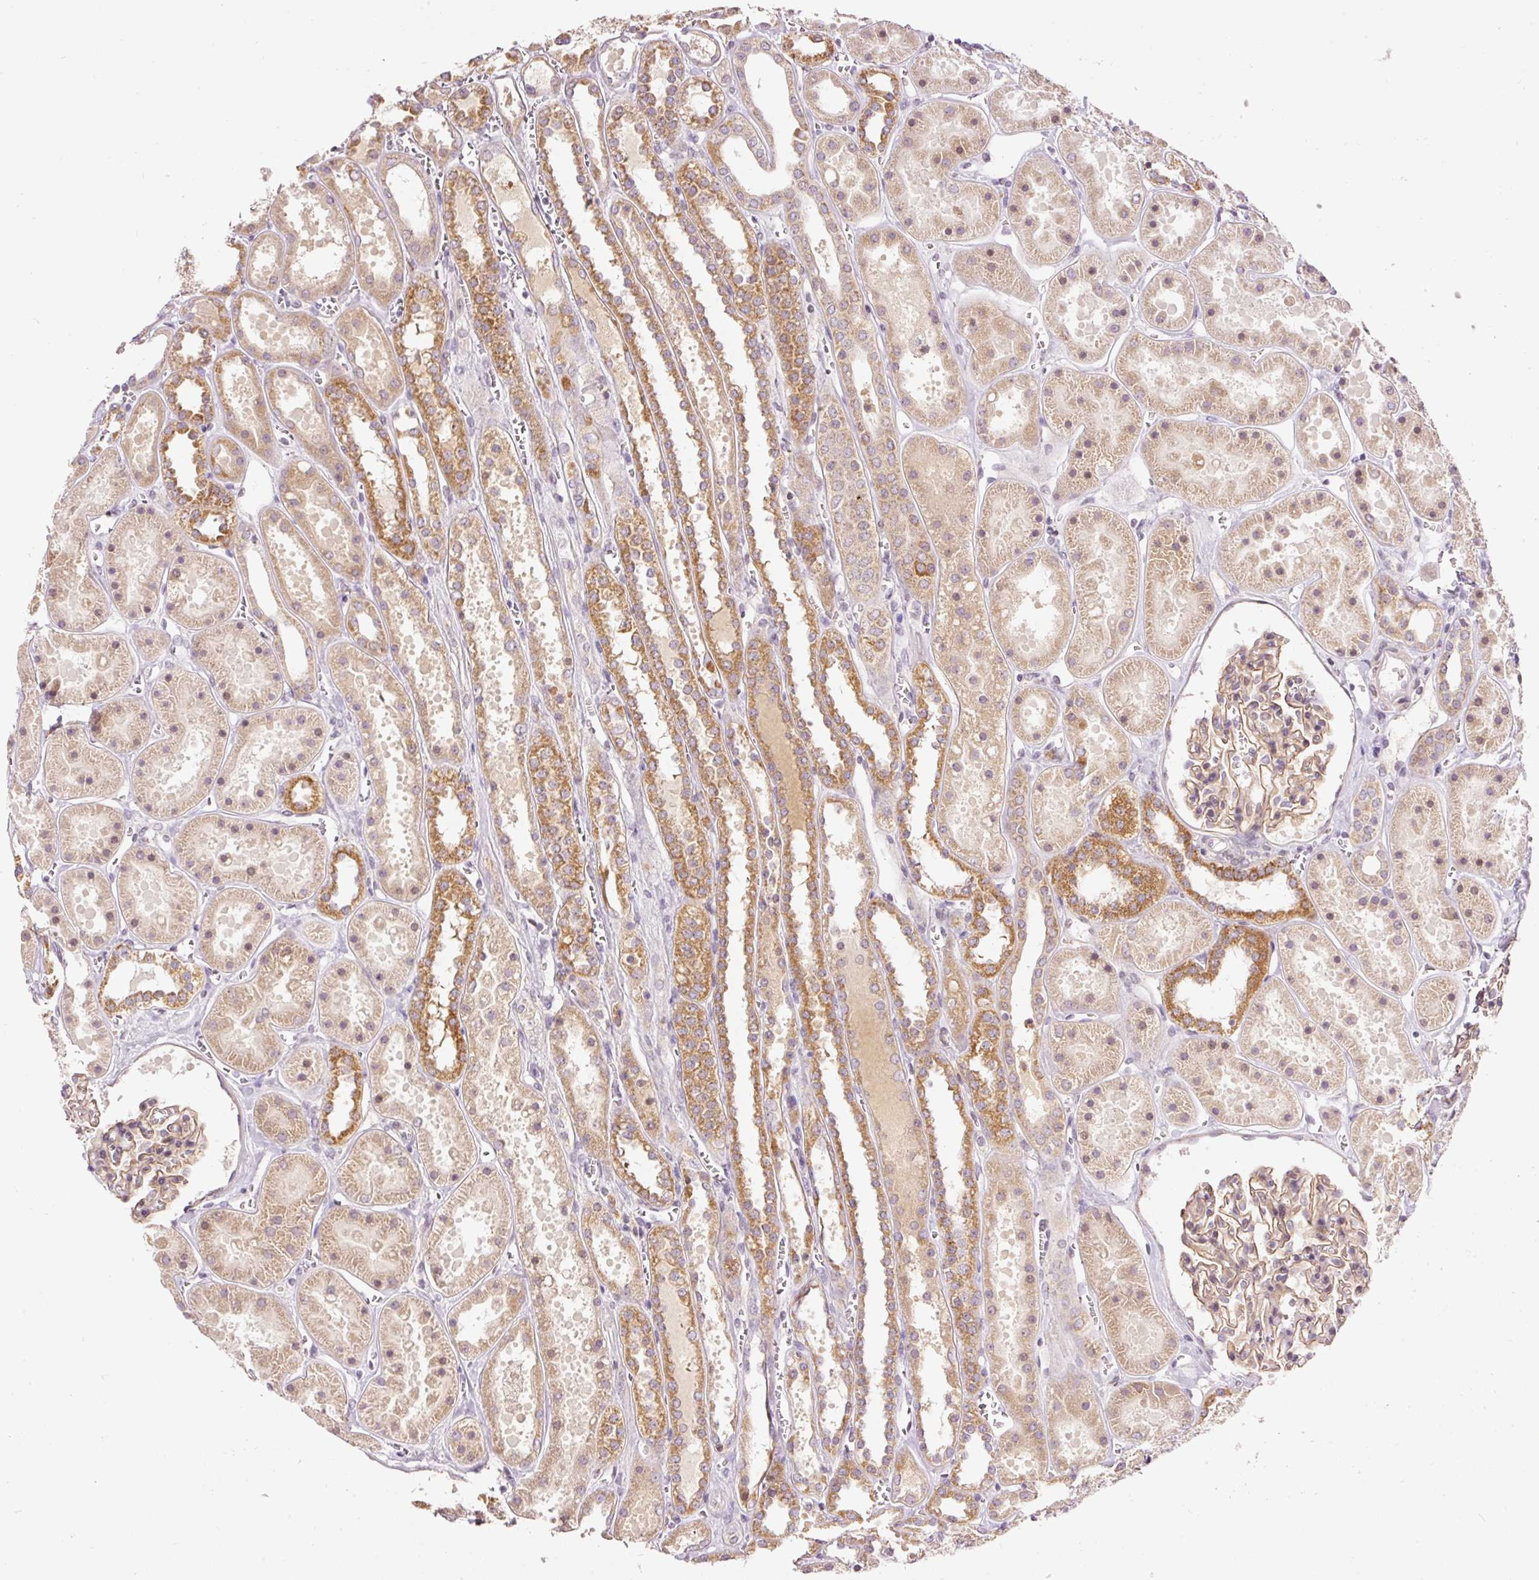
{"staining": {"intensity": "weak", "quantity": "25%-75%", "location": "cytoplasmic/membranous"}, "tissue": "kidney", "cell_type": "Cells in glomeruli", "image_type": "normal", "snomed": [{"axis": "morphology", "description": "Normal tissue, NOS"}, {"axis": "topography", "description": "Kidney"}], "caption": "A photomicrograph of kidney stained for a protein shows weak cytoplasmic/membranous brown staining in cells in glomeruli. The protein is stained brown, and the nuclei are stained in blue (DAB IHC with brightfield microscopy, high magnification).", "gene": "ABHD11", "patient": {"sex": "female", "age": 41}}